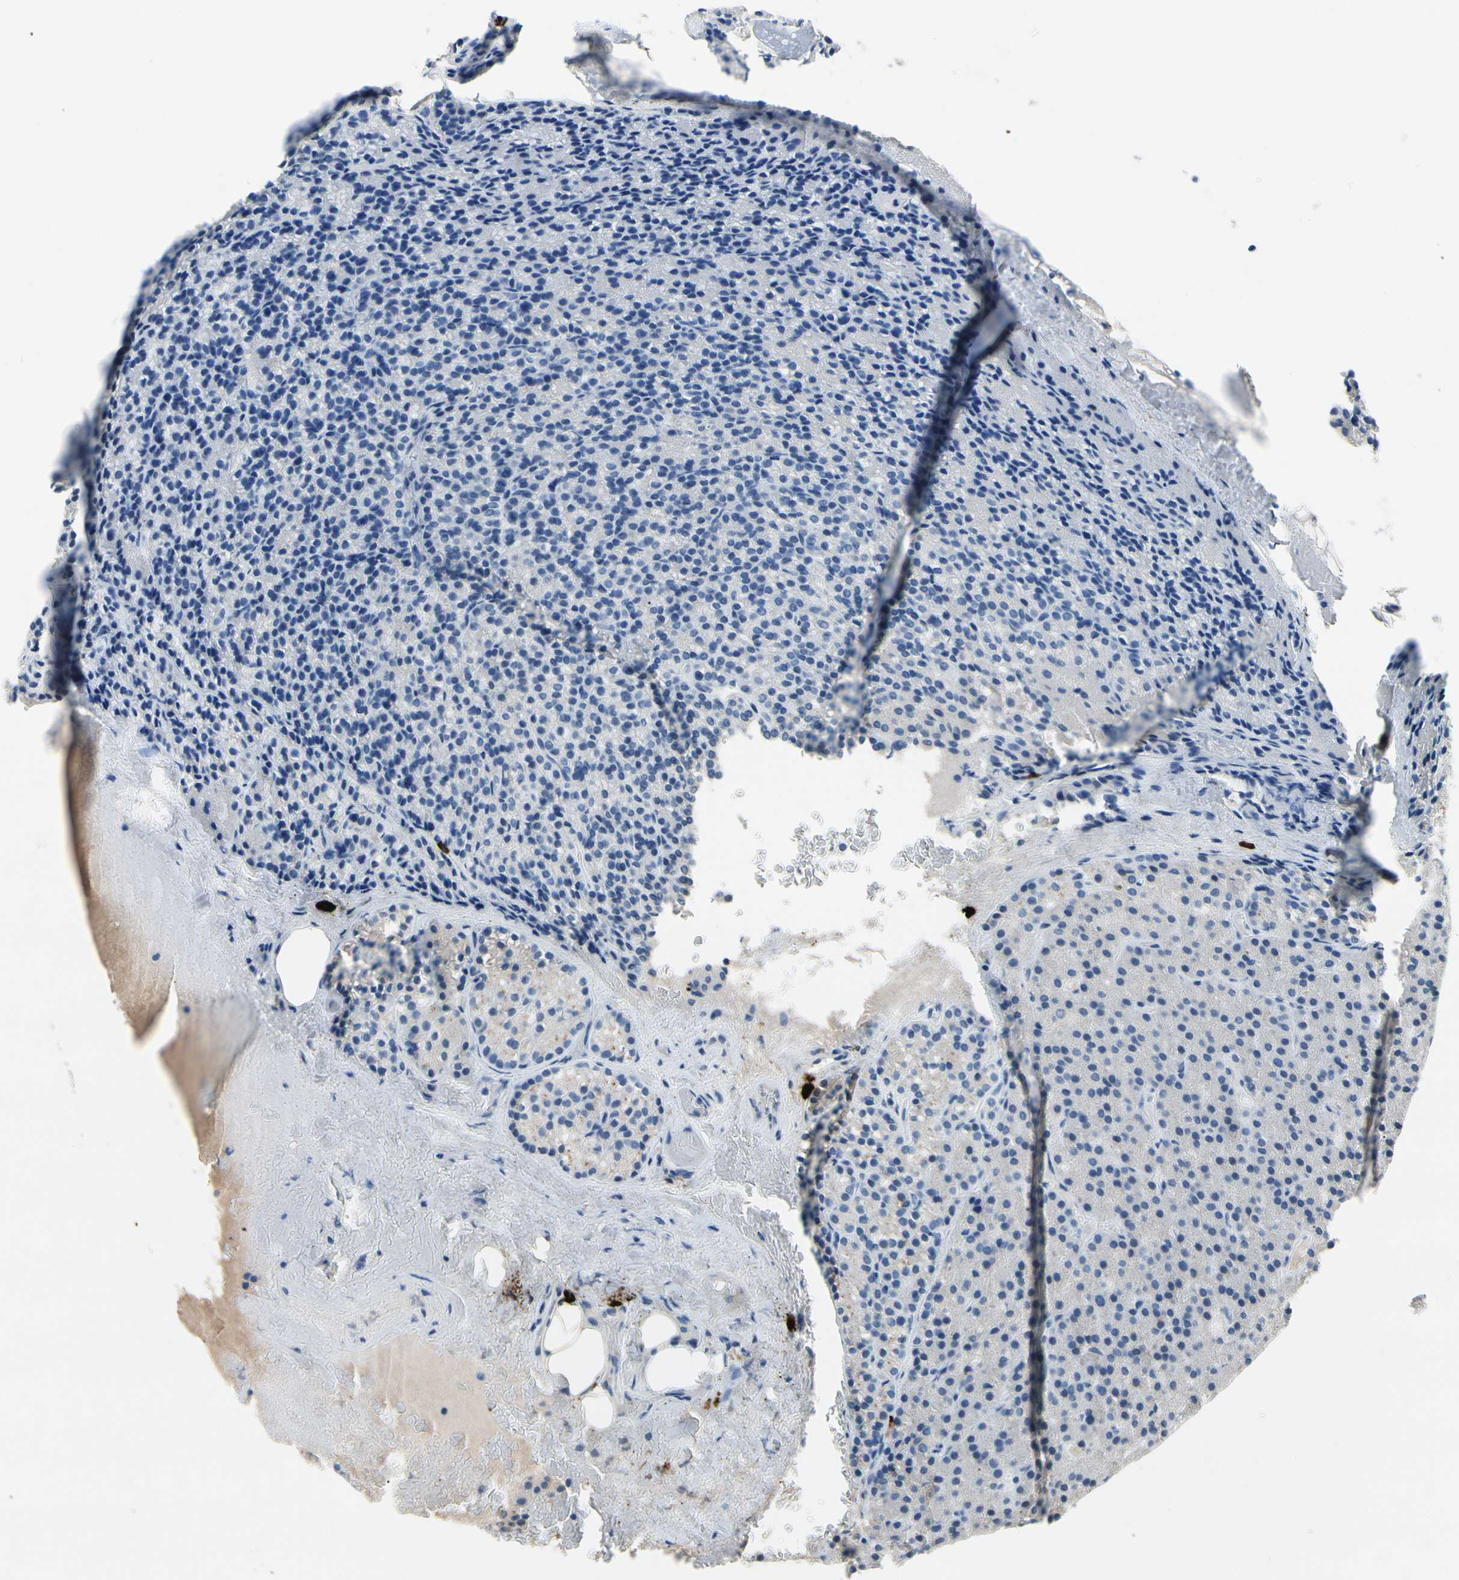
{"staining": {"intensity": "weak", "quantity": "<25%", "location": "cytoplasmic/membranous"}, "tissue": "parathyroid gland", "cell_type": "Glandular cells", "image_type": "normal", "snomed": [{"axis": "morphology", "description": "Normal tissue, NOS"}, {"axis": "morphology", "description": "Hyperplasia, NOS"}, {"axis": "topography", "description": "Parathyroid gland"}], "caption": "Glandular cells are negative for protein expression in benign human parathyroid gland. (Brightfield microscopy of DAB (3,3'-diaminobenzidine) immunohistochemistry at high magnification).", "gene": "CPA3", "patient": {"sex": "male", "age": 44}}